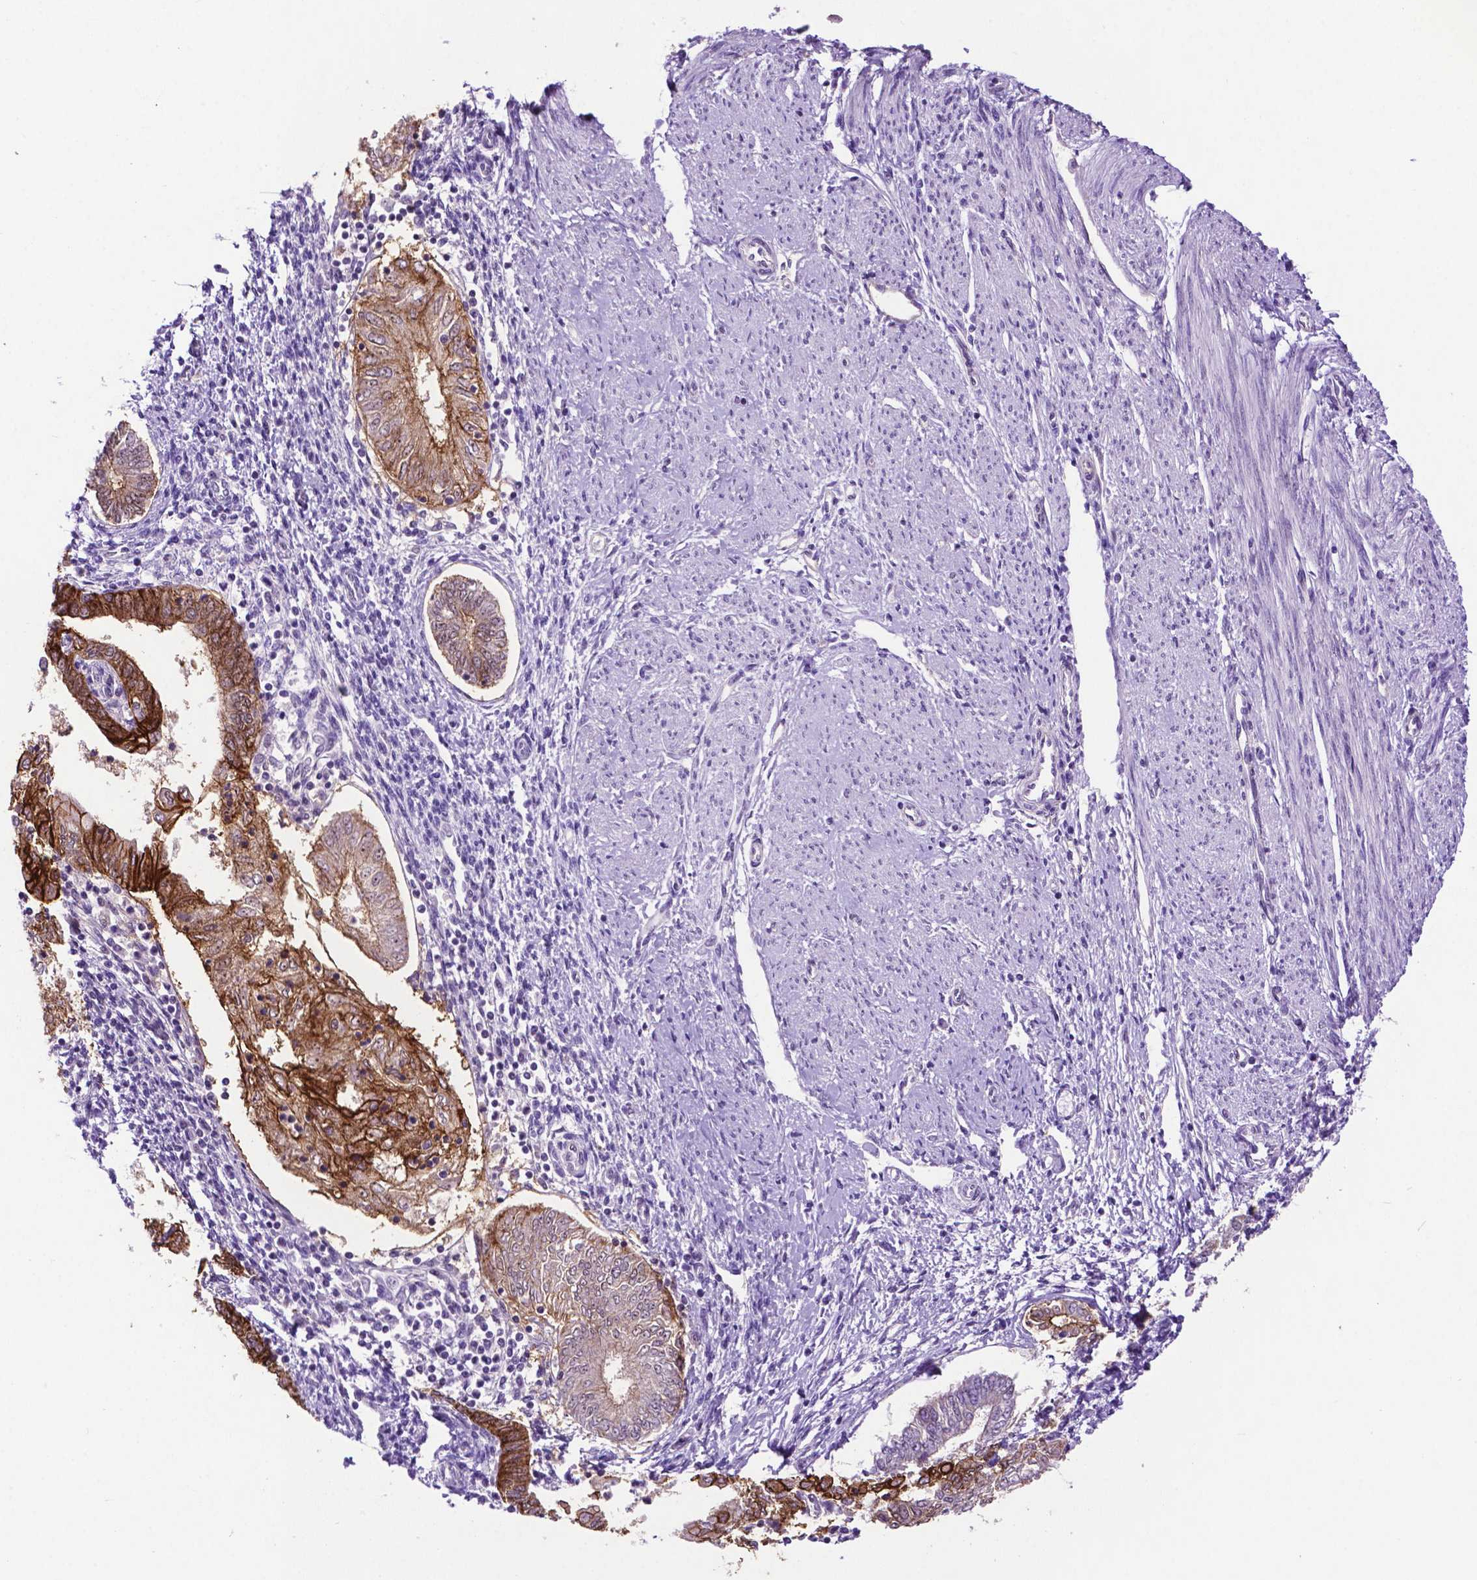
{"staining": {"intensity": "moderate", "quantity": "25%-75%", "location": "cytoplasmic/membranous"}, "tissue": "endometrial cancer", "cell_type": "Tumor cells", "image_type": "cancer", "snomed": [{"axis": "morphology", "description": "Adenocarcinoma, NOS"}, {"axis": "topography", "description": "Endometrium"}], "caption": "IHC (DAB (3,3'-diaminobenzidine)) staining of human endometrial cancer displays moderate cytoplasmic/membranous protein expression in about 25%-75% of tumor cells. (Stains: DAB (3,3'-diaminobenzidine) in brown, nuclei in blue, Microscopy: brightfield microscopy at high magnification).", "gene": "TACSTD2", "patient": {"sex": "female", "age": 68}}